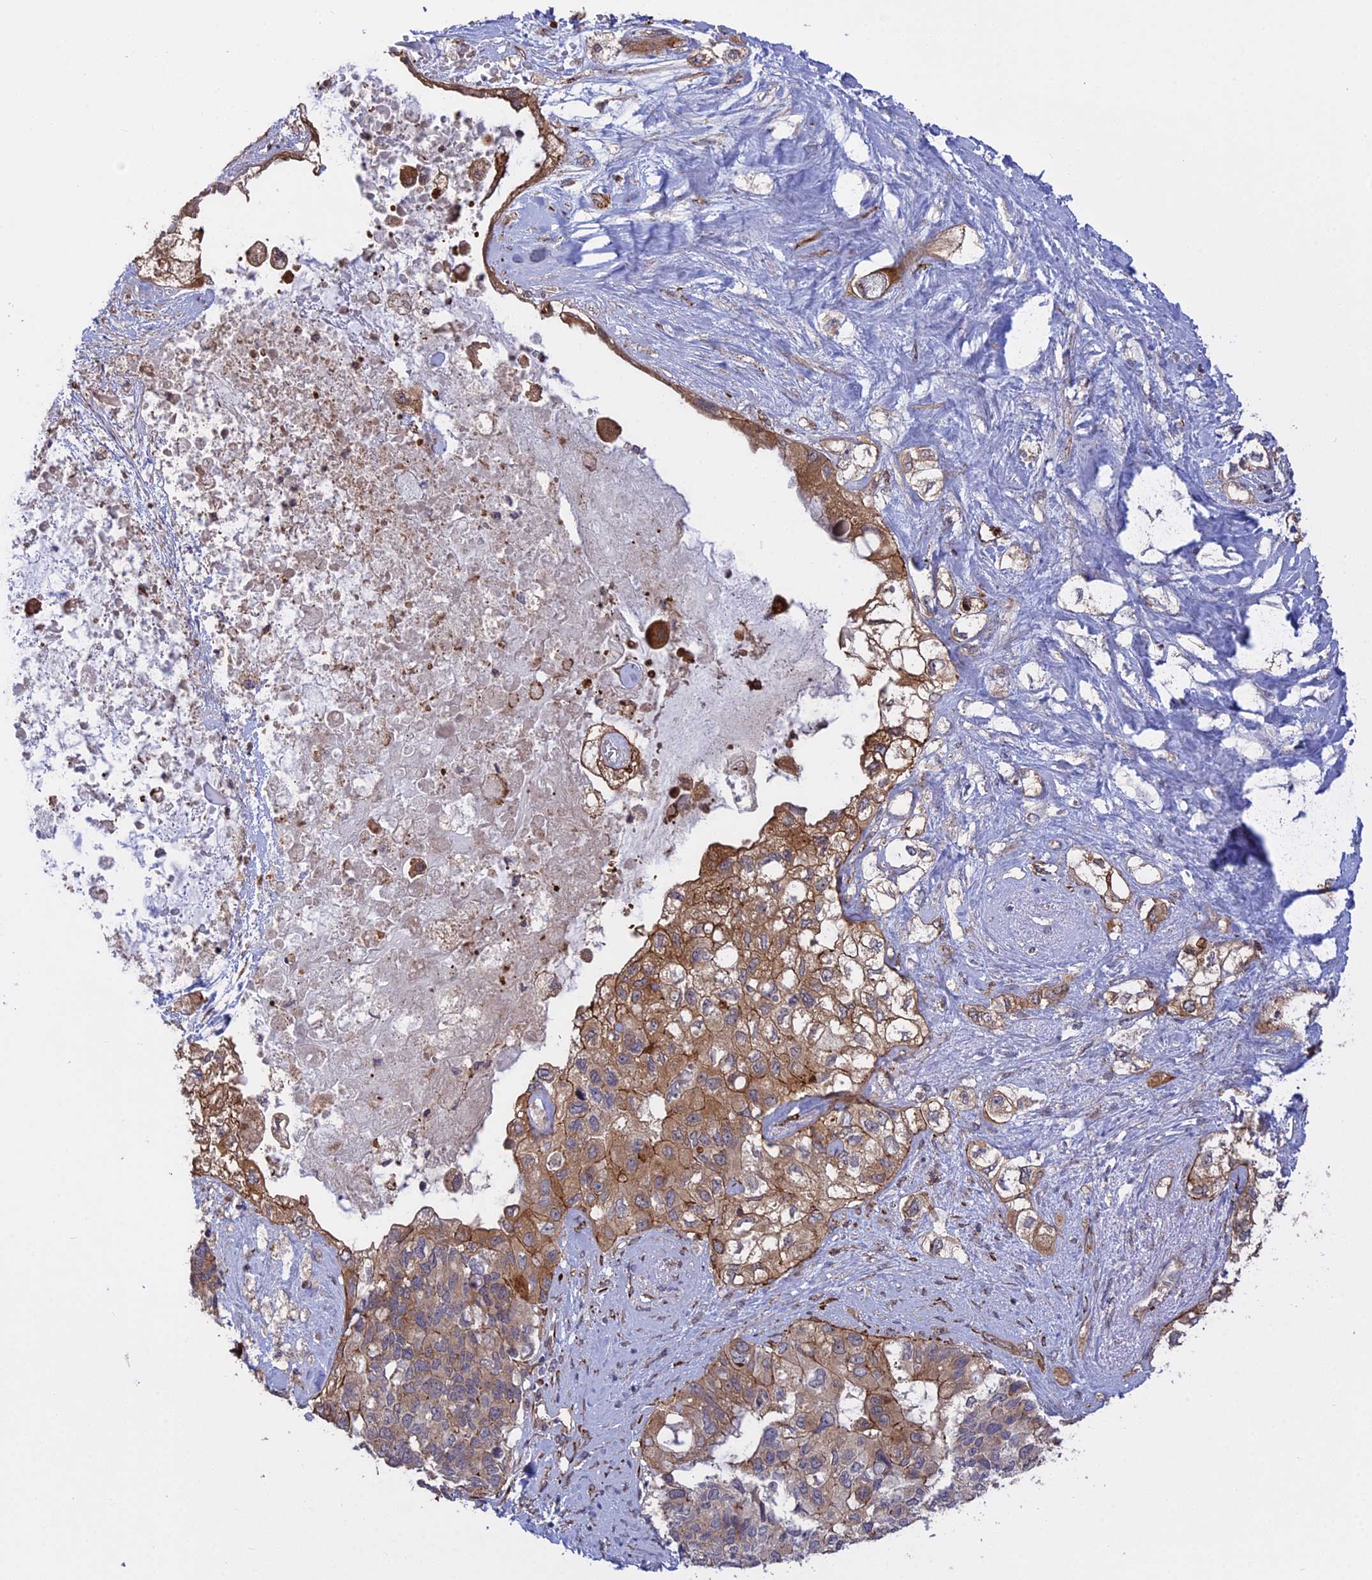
{"staining": {"intensity": "moderate", "quantity": ">75%", "location": "cytoplasmic/membranous"}, "tissue": "pancreatic cancer", "cell_type": "Tumor cells", "image_type": "cancer", "snomed": [{"axis": "morphology", "description": "Adenocarcinoma, NOS"}, {"axis": "topography", "description": "Pancreas"}], "caption": "Pancreatic cancer was stained to show a protein in brown. There is medium levels of moderate cytoplasmic/membranous staining in approximately >75% of tumor cells.", "gene": "DDX60L", "patient": {"sex": "female", "age": 56}}